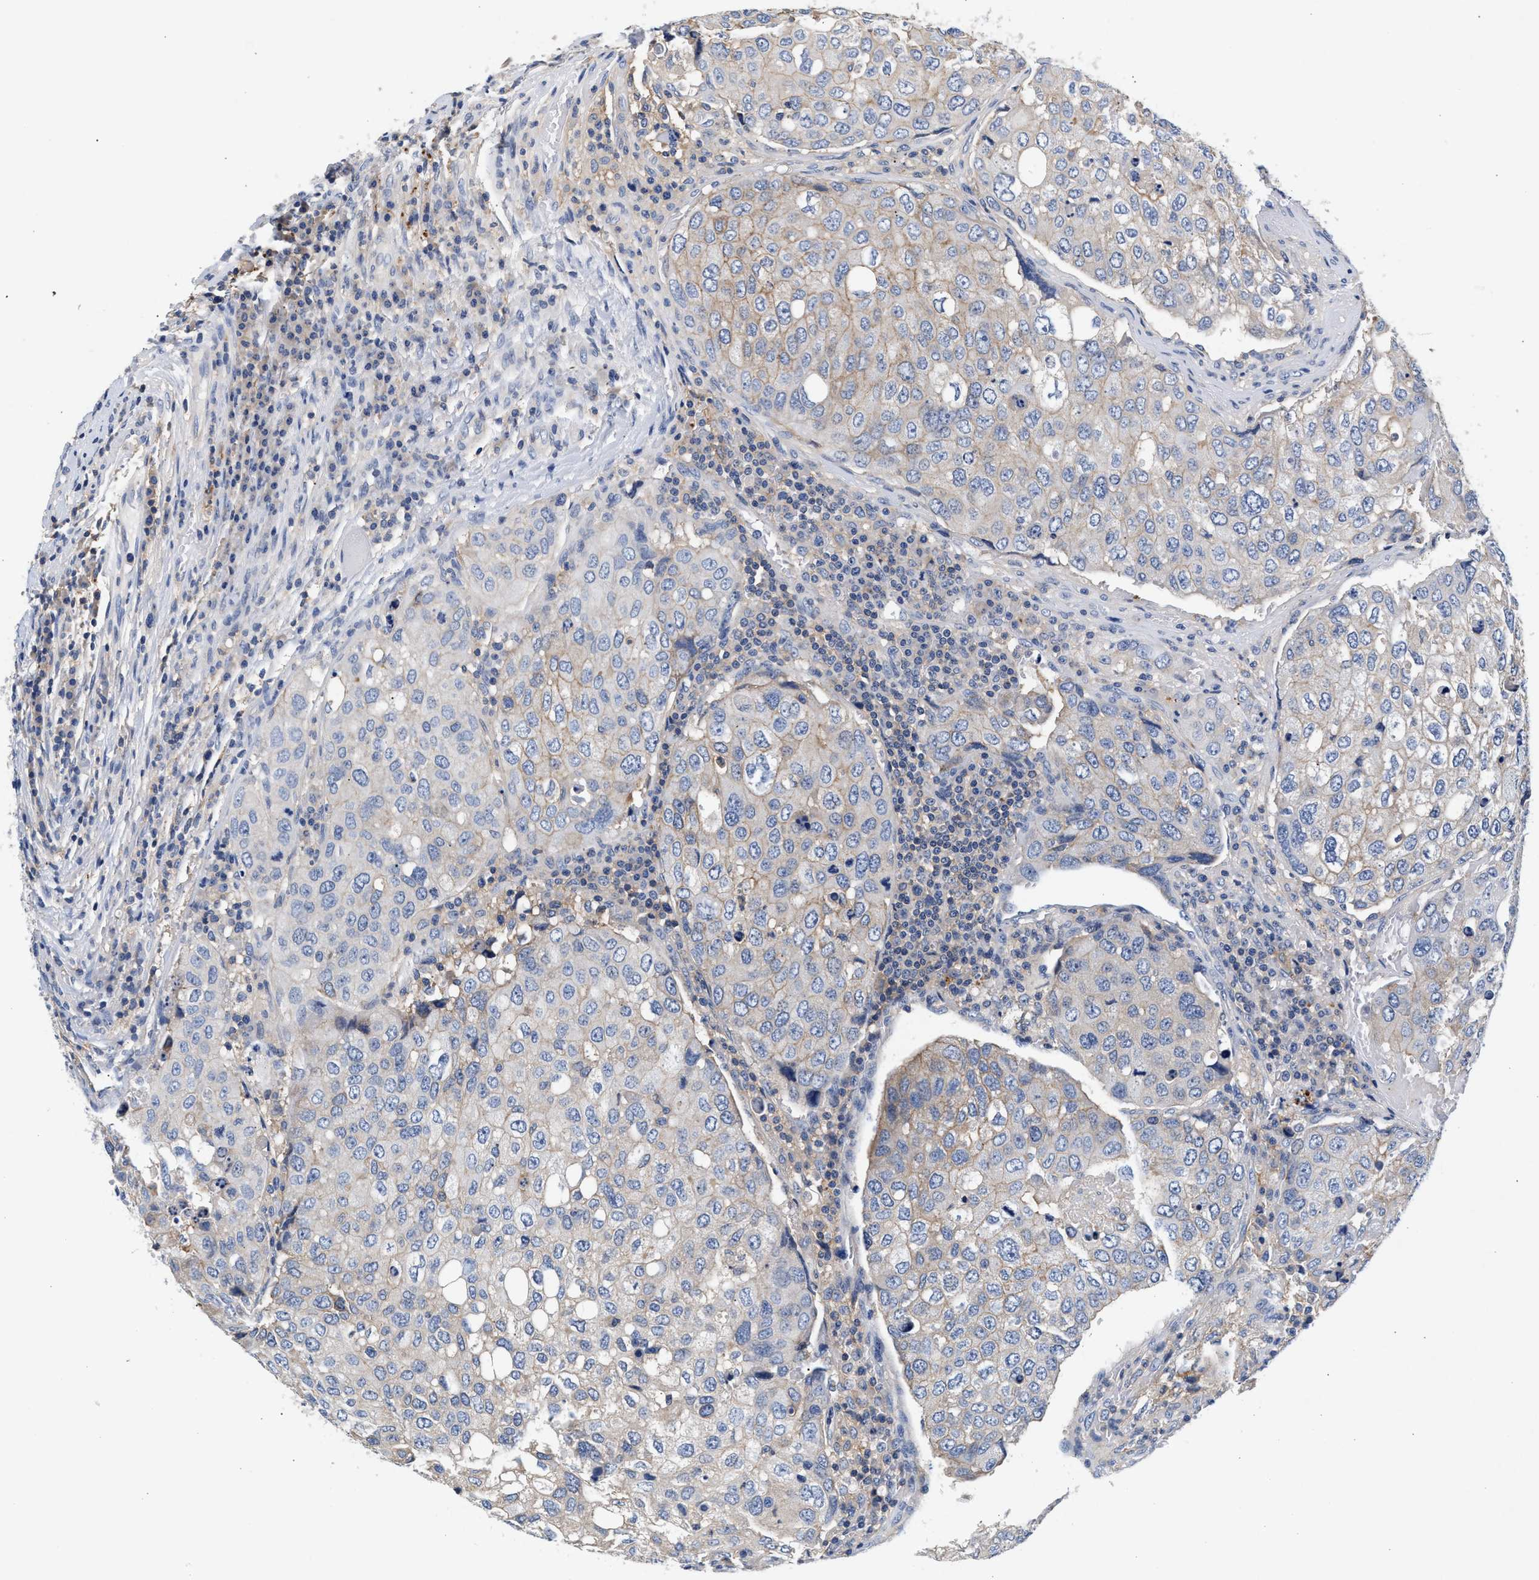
{"staining": {"intensity": "weak", "quantity": "<25%", "location": "cytoplasmic/membranous"}, "tissue": "urothelial cancer", "cell_type": "Tumor cells", "image_type": "cancer", "snomed": [{"axis": "morphology", "description": "Urothelial carcinoma, High grade"}, {"axis": "topography", "description": "Lymph node"}, {"axis": "topography", "description": "Urinary bladder"}], "caption": "Protein analysis of urothelial carcinoma (high-grade) displays no significant positivity in tumor cells.", "gene": "GNAI3", "patient": {"sex": "male", "age": 51}}